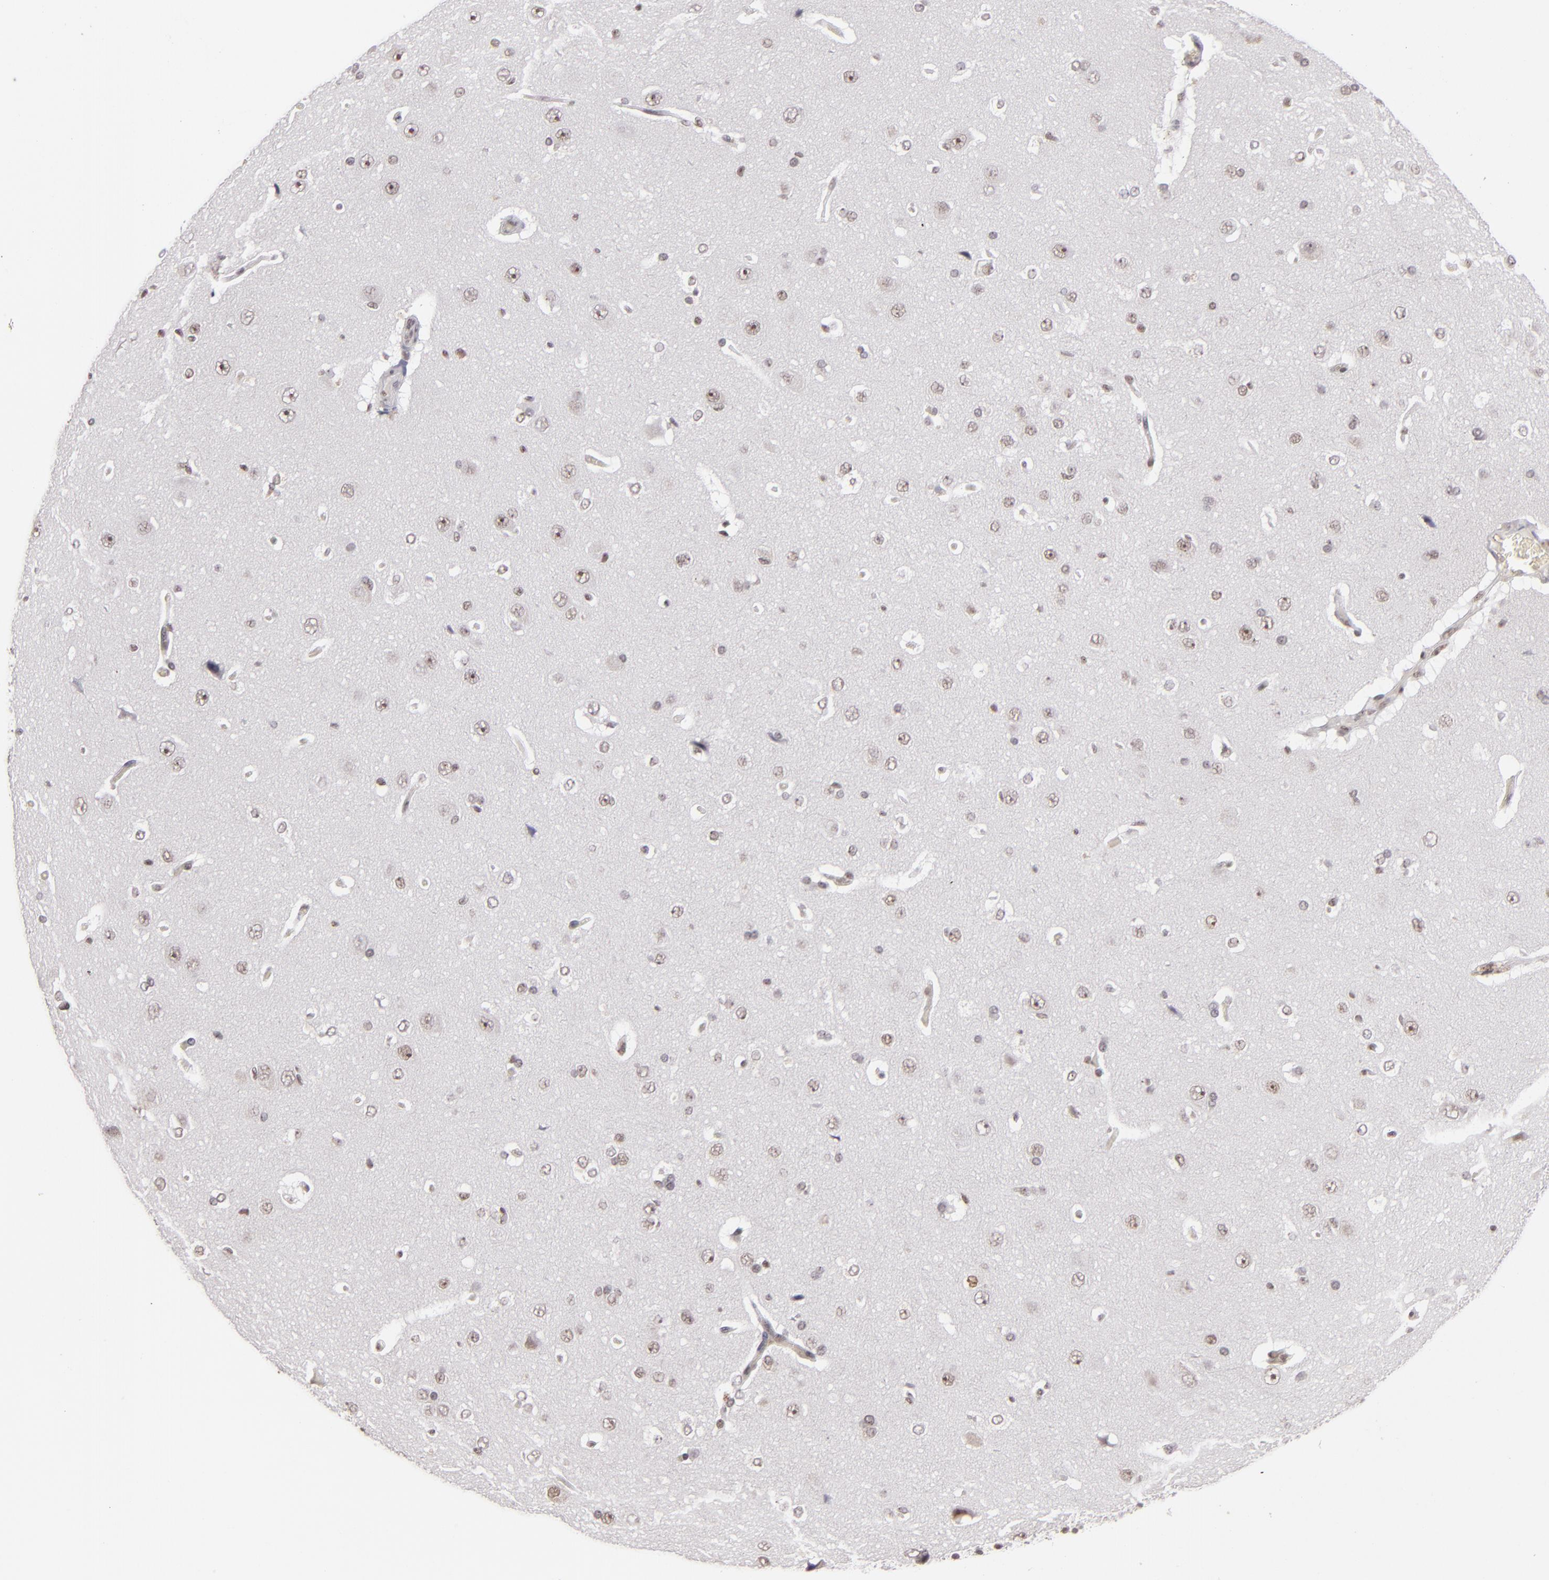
{"staining": {"intensity": "weak", "quantity": ">75%", "location": "nuclear"}, "tissue": "cerebral cortex", "cell_type": "Endothelial cells", "image_type": "normal", "snomed": [{"axis": "morphology", "description": "Normal tissue, NOS"}, {"axis": "topography", "description": "Cerebral cortex"}], "caption": "DAB immunohistochemical staining of normal cerebral cortex demonstrates weak nuclear protein expression in about >75% of endothelial cells.", "gene": "DAXX", "patient": {"sex": "female", "age": 45}}